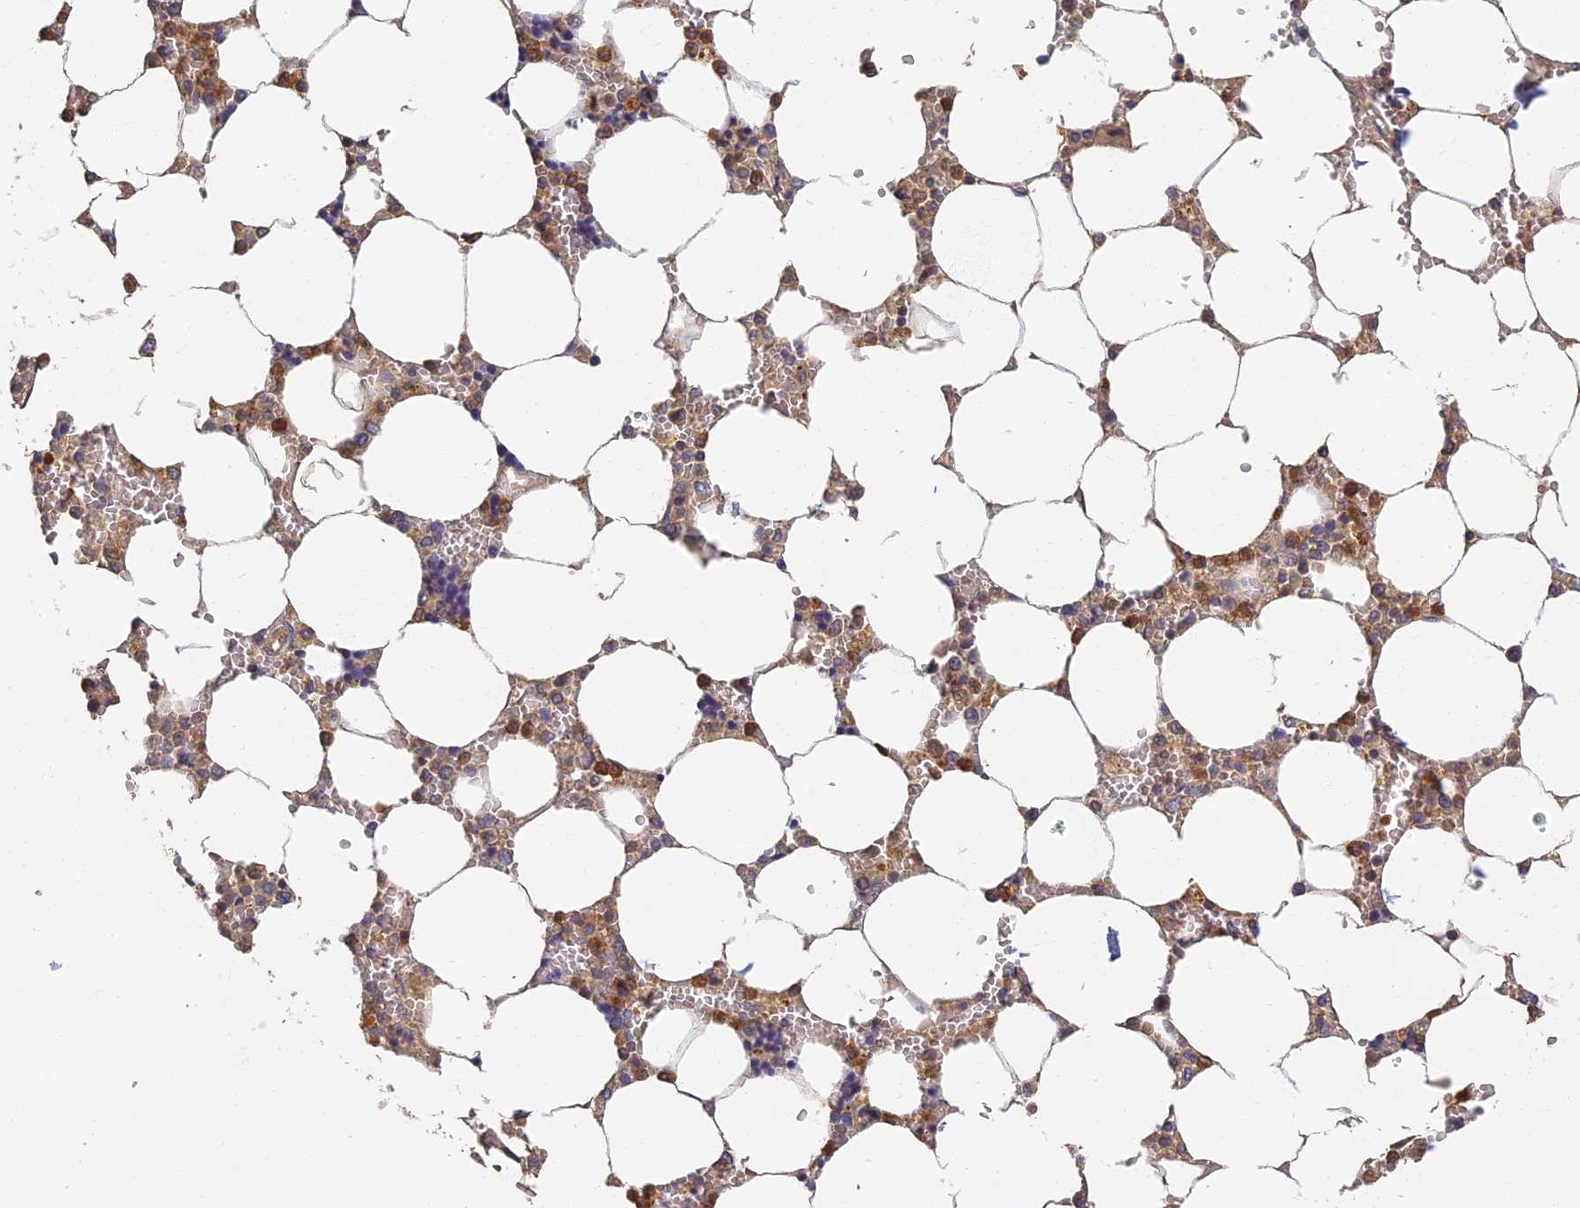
{"staining": {"intensity": "moderate", "quantity": "25%-75%", "location": "cytoplasmic/membranous"}, "tissue": "bone marrow", "cell_type": "Hematopoietic cells", "image_type": "normal", "snomed": [{"axis": "morphology", "description": "Normal tissue, NOS"}, {"axis": "topography", "description": "Bone marrow"}], "caption": "Protein expression analysis of normal bone marrow displays moderate cytoplasmic/membranous staining in about 25%-75% of hematopoietic cells.", "gene": "AP4E1", "patient": {"sex": "male", "age": 64}}